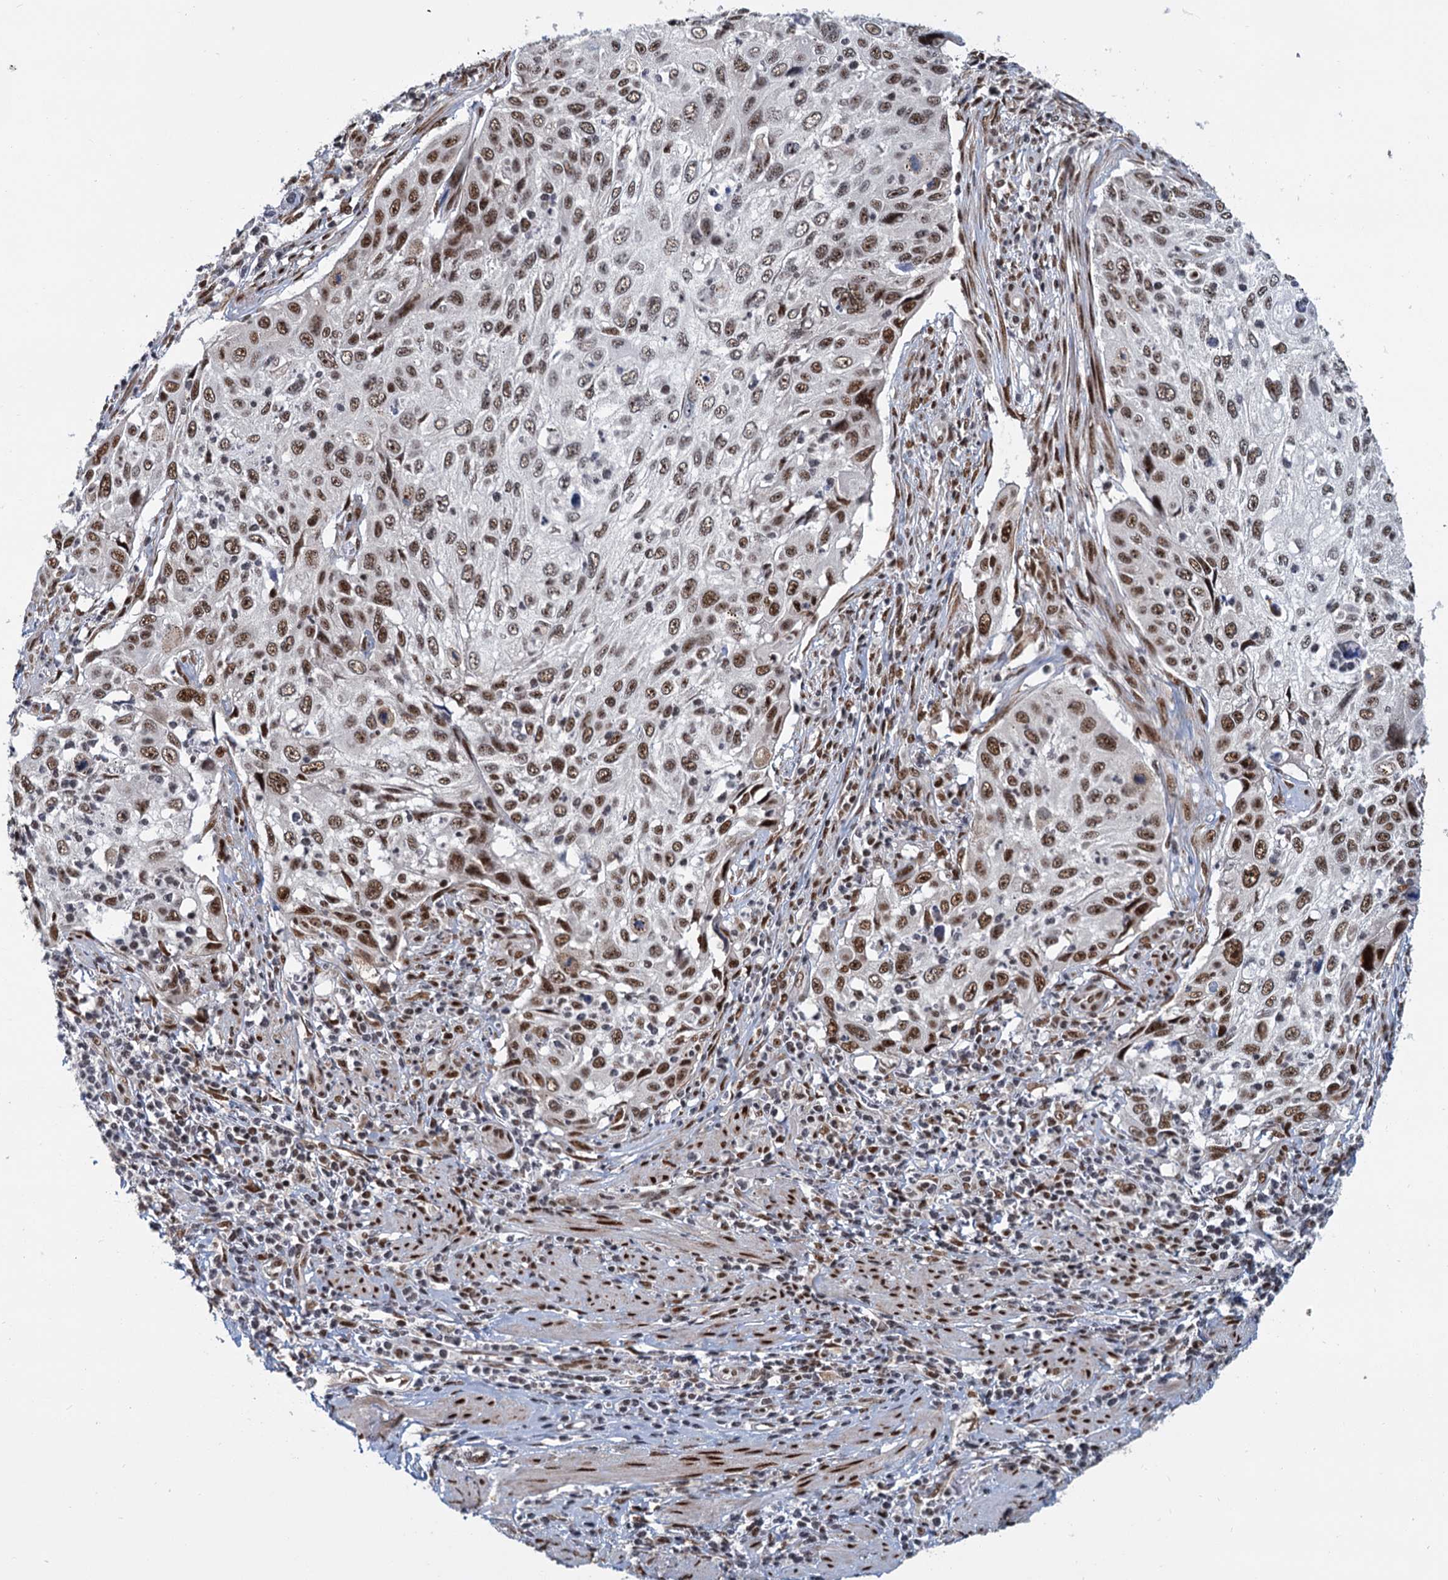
{"staining": {"intensity": "moderate", "quantity": ">75%", "location": "nuclear"}, "tissue": "cervical cancer", "cell_type": "Tumor cells", "image_type": "cancer", "snomed": [{"axis": "morphology", "description": "Squamous cell carcinoma, NOS"}, {"axis": "topography", "description": "Cervix"}], "caption": "Immunohistochemical staining of cervical squamous cell carcinoma exhibits medium levels of moderate nuclear staining in approximately >75% of tumor cells.", "gene": "WBP4", "patient": {"sex": "female", "age": 70}}